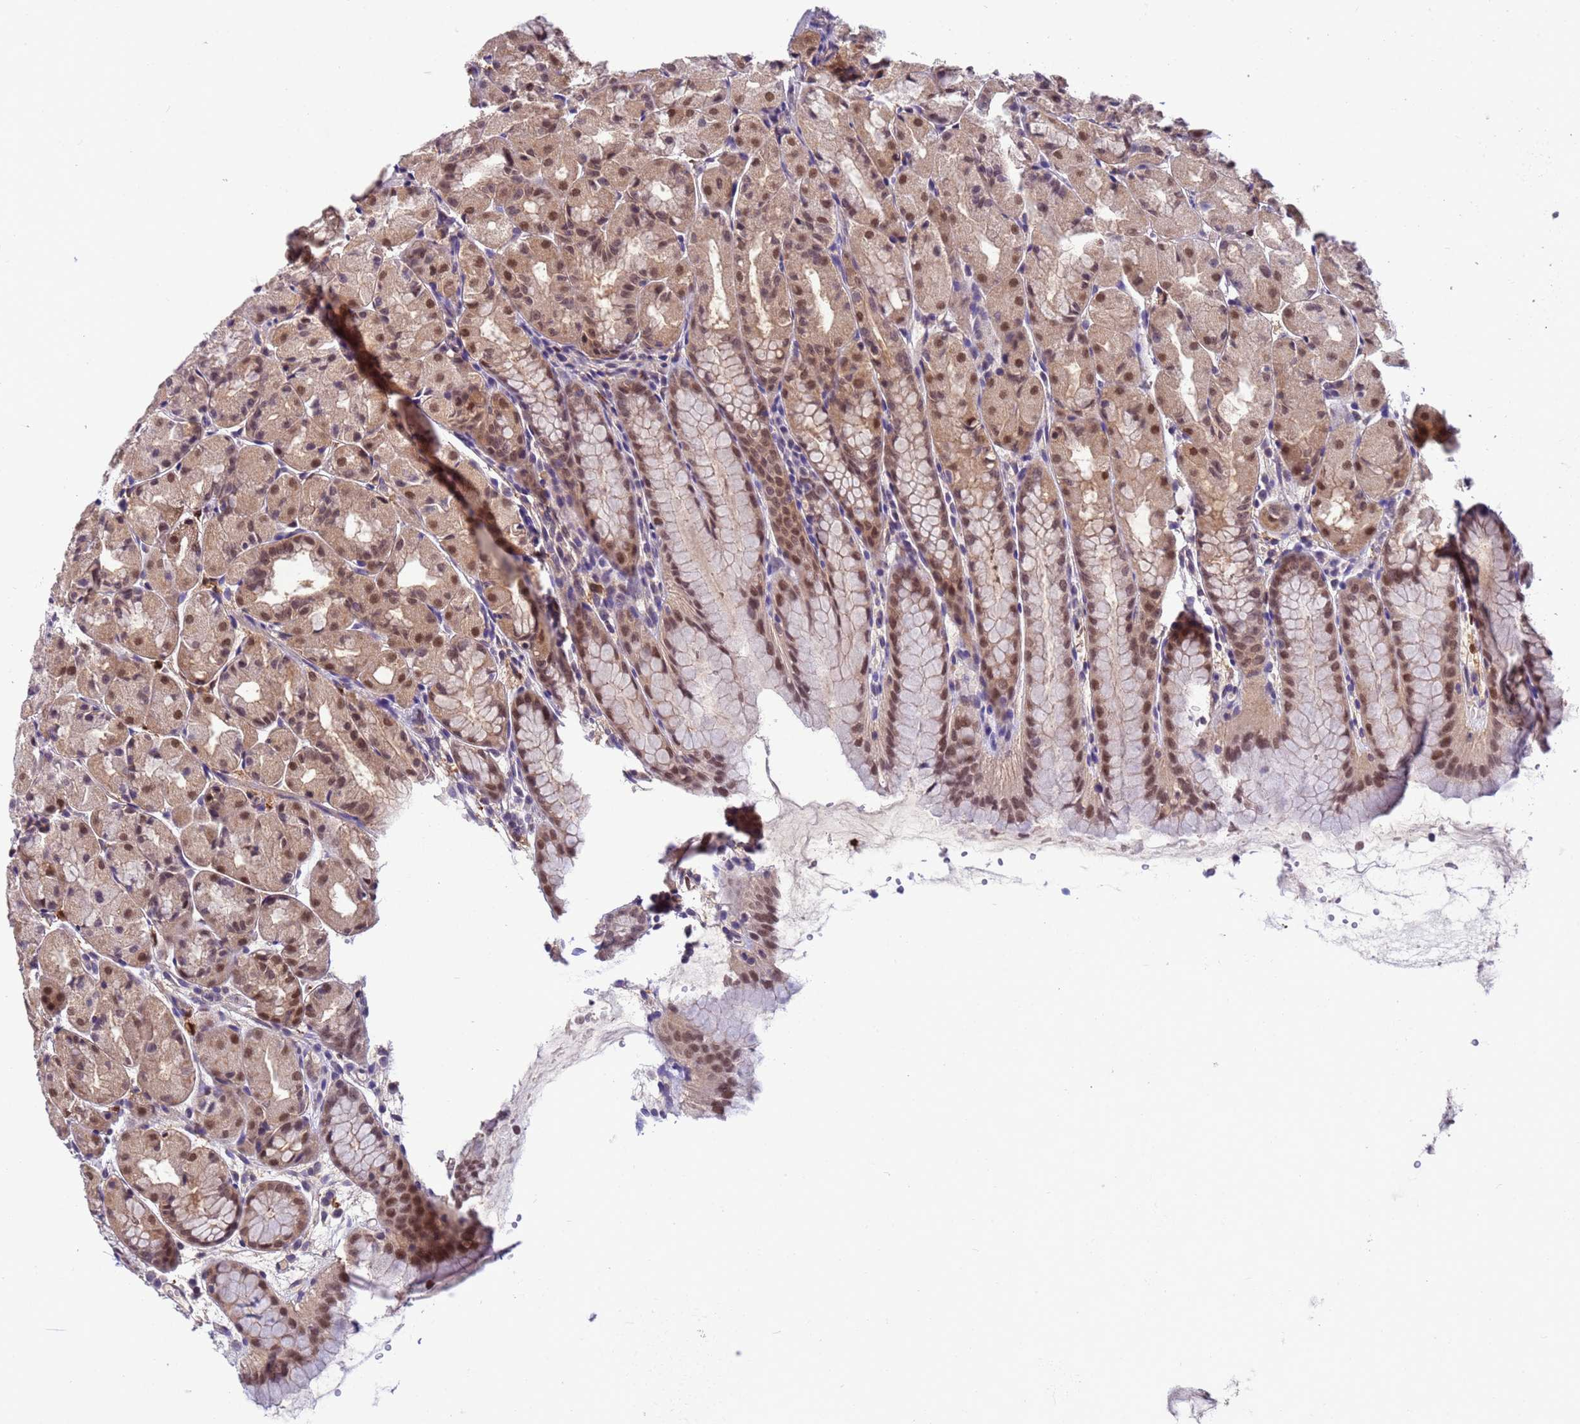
{"staining": {"intensity": "moderate", "quantity": ">75%", "location": "cytoplasmic/membranous,nuclear"}, "tissue": "stomach", "cell_type": "Glandular cells", "image_type": "normal", "snomed": [{"axis": "morphology", "description": "Normal tissue, NOS"}, {"axis": "topography", "description": "Stomach, upper"}], "caption": "DAB (3,3'-diaminobenzidine) immunohistochemical staining of unremarkable human stomach shows moderate cytoplasmic/membranous,nuclear protein positivity in about >75% of glandular cells. Using DAB (3,3'-diaminobenzidine) (brown) and hematoxylin (blue) stains, captured at high magnification using brightfield microscopy.", "gene": "NPEPPS", "patient": {"sex": "male", "age": 47}}